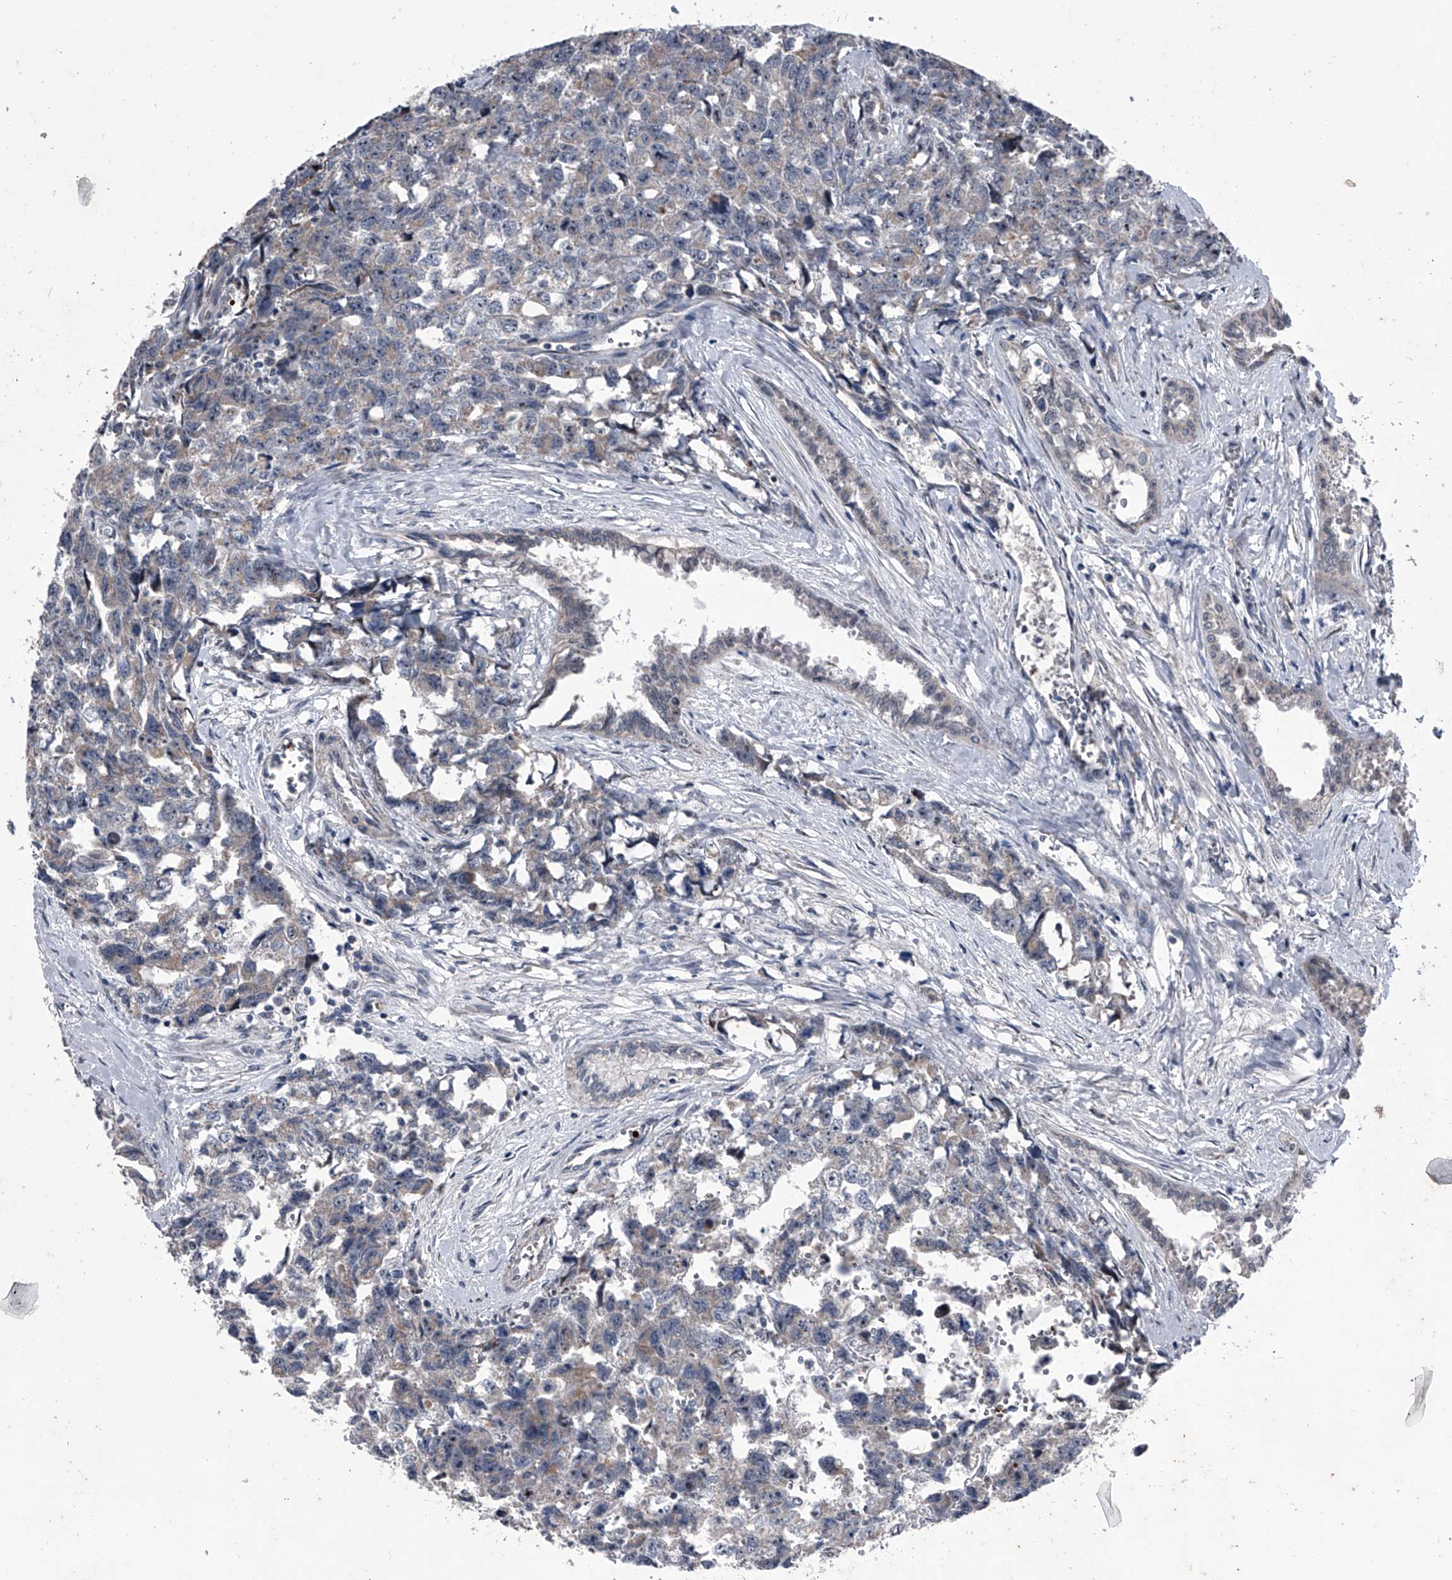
{"staining": {"intensity": "weak", "quantity": "<25%", "location": "cytoplasmic/membranous"}, "tissue": "testis cancer", "cell_type": "Tumor cells", "image_type": "cancer", "snomed": [{"axis": "morphology", "description": "Carcinoma, Embryonal, NOS"}, {"axis": "topography", "description": "Testis"}], "caption": "Immunohistochemistry (IHC) micrograph of human embryonal carcinoma (testis) stained for a protein (brown), which demonstrates no positivity in tumor cells. (Immunohistochemistry (IHC), brightfield microscopy, high magnification).", "gene": "CEP85L", "patient": {"sex": "male", "age": 31}}